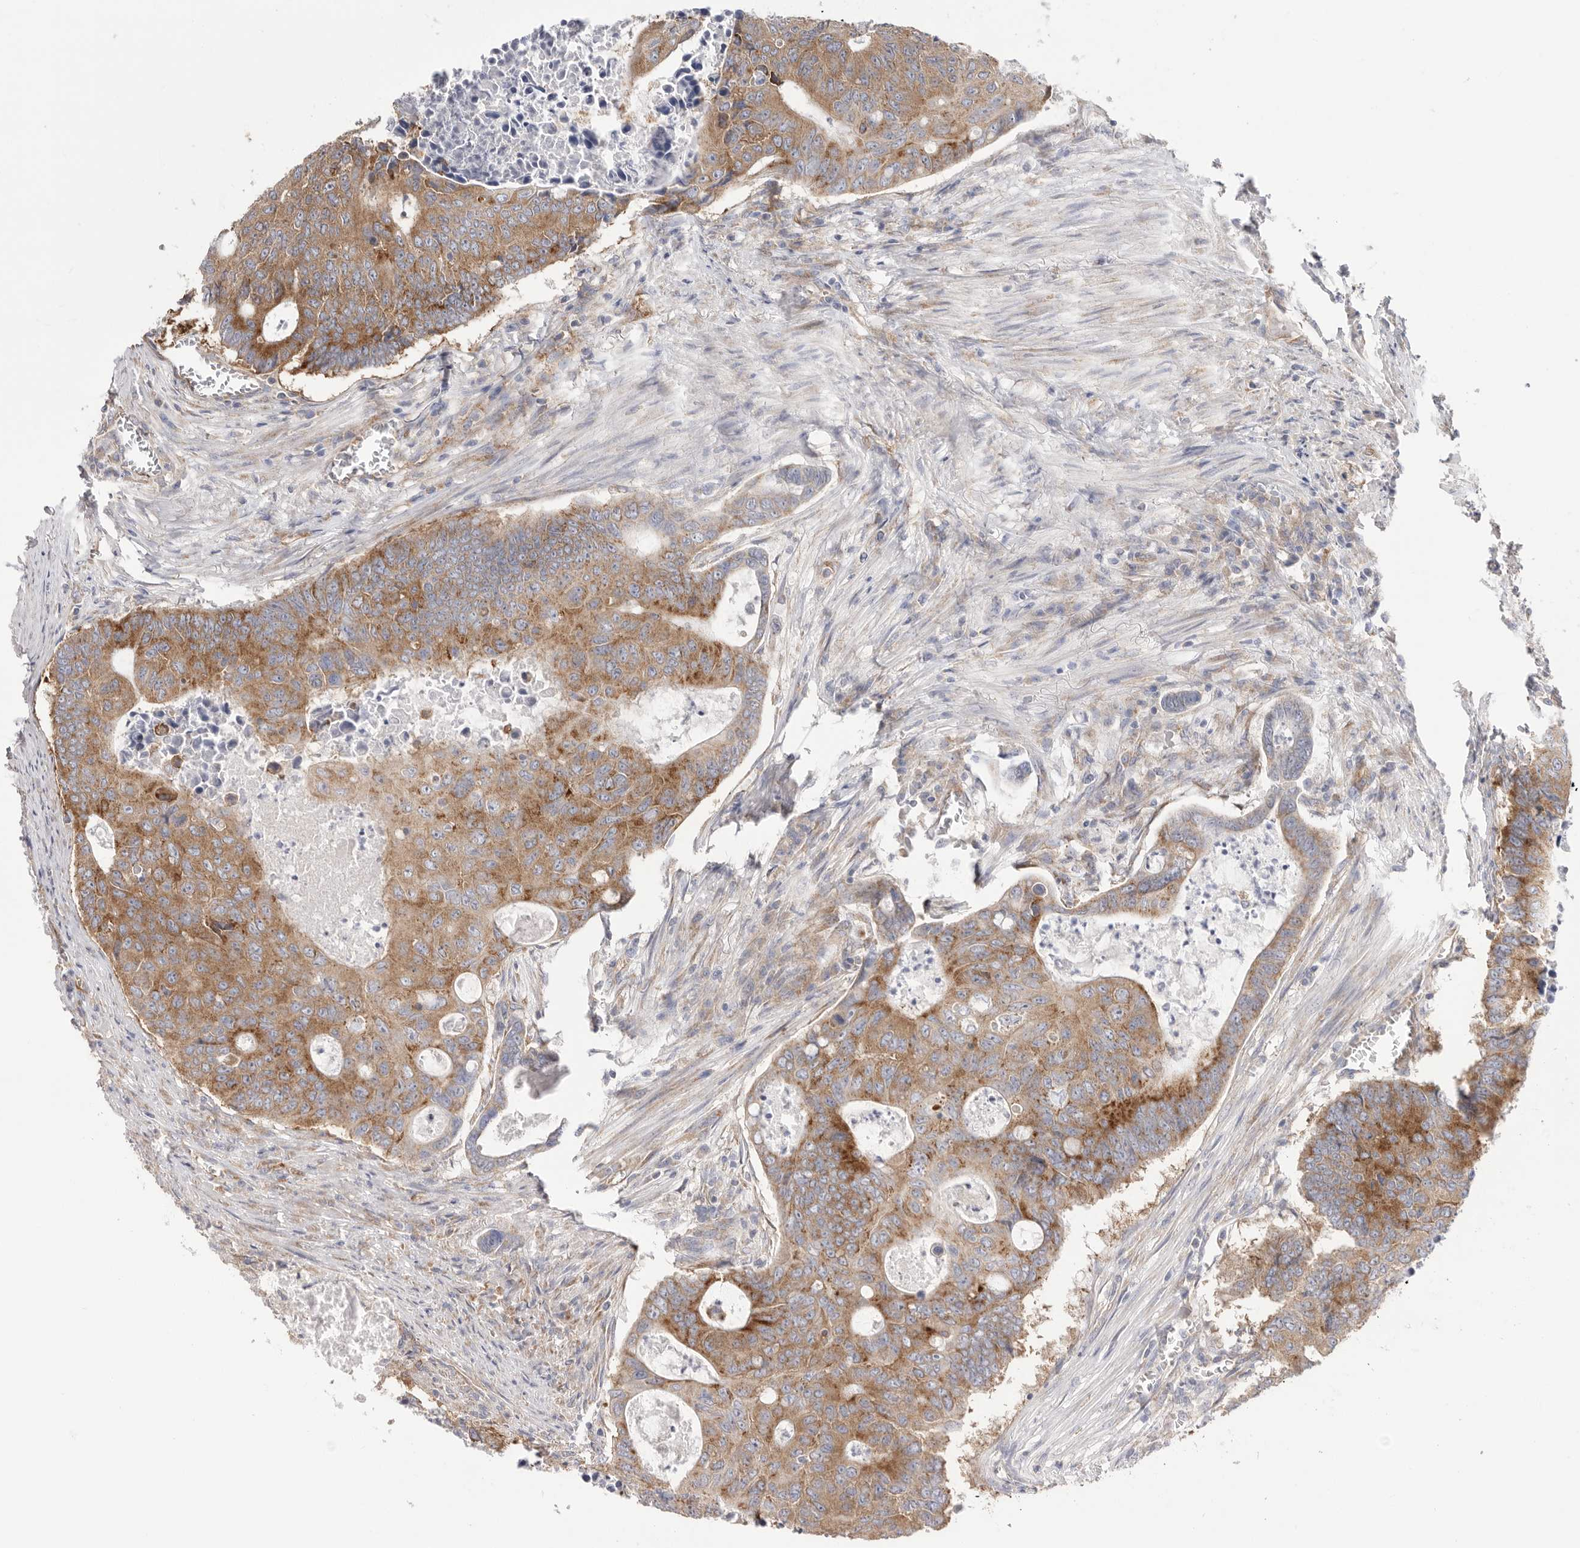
{"staining": {"intensity": "moderate", "quantity": ">75%", "location": "cytoplasmic/membranous"}, "tissue": "colorectal cancer", "cell_type": "Tumor cells", "image_type": "cancer", "snomed": [{"axis": "morphology", "description": "Adenocarcinoma, NOS"}, {"axis": "topography", "description": "Colon"}], "caption": "The histopathology image demonstrates immunohistochemical staining of adenocarcinoma (colorectal). There is moderate cytoplasmic/membranous positivity is appreciated in approximately >75% of tumor cells.", "gene": "SERBP1", "patient": {"sex": "male", "age": 87}}